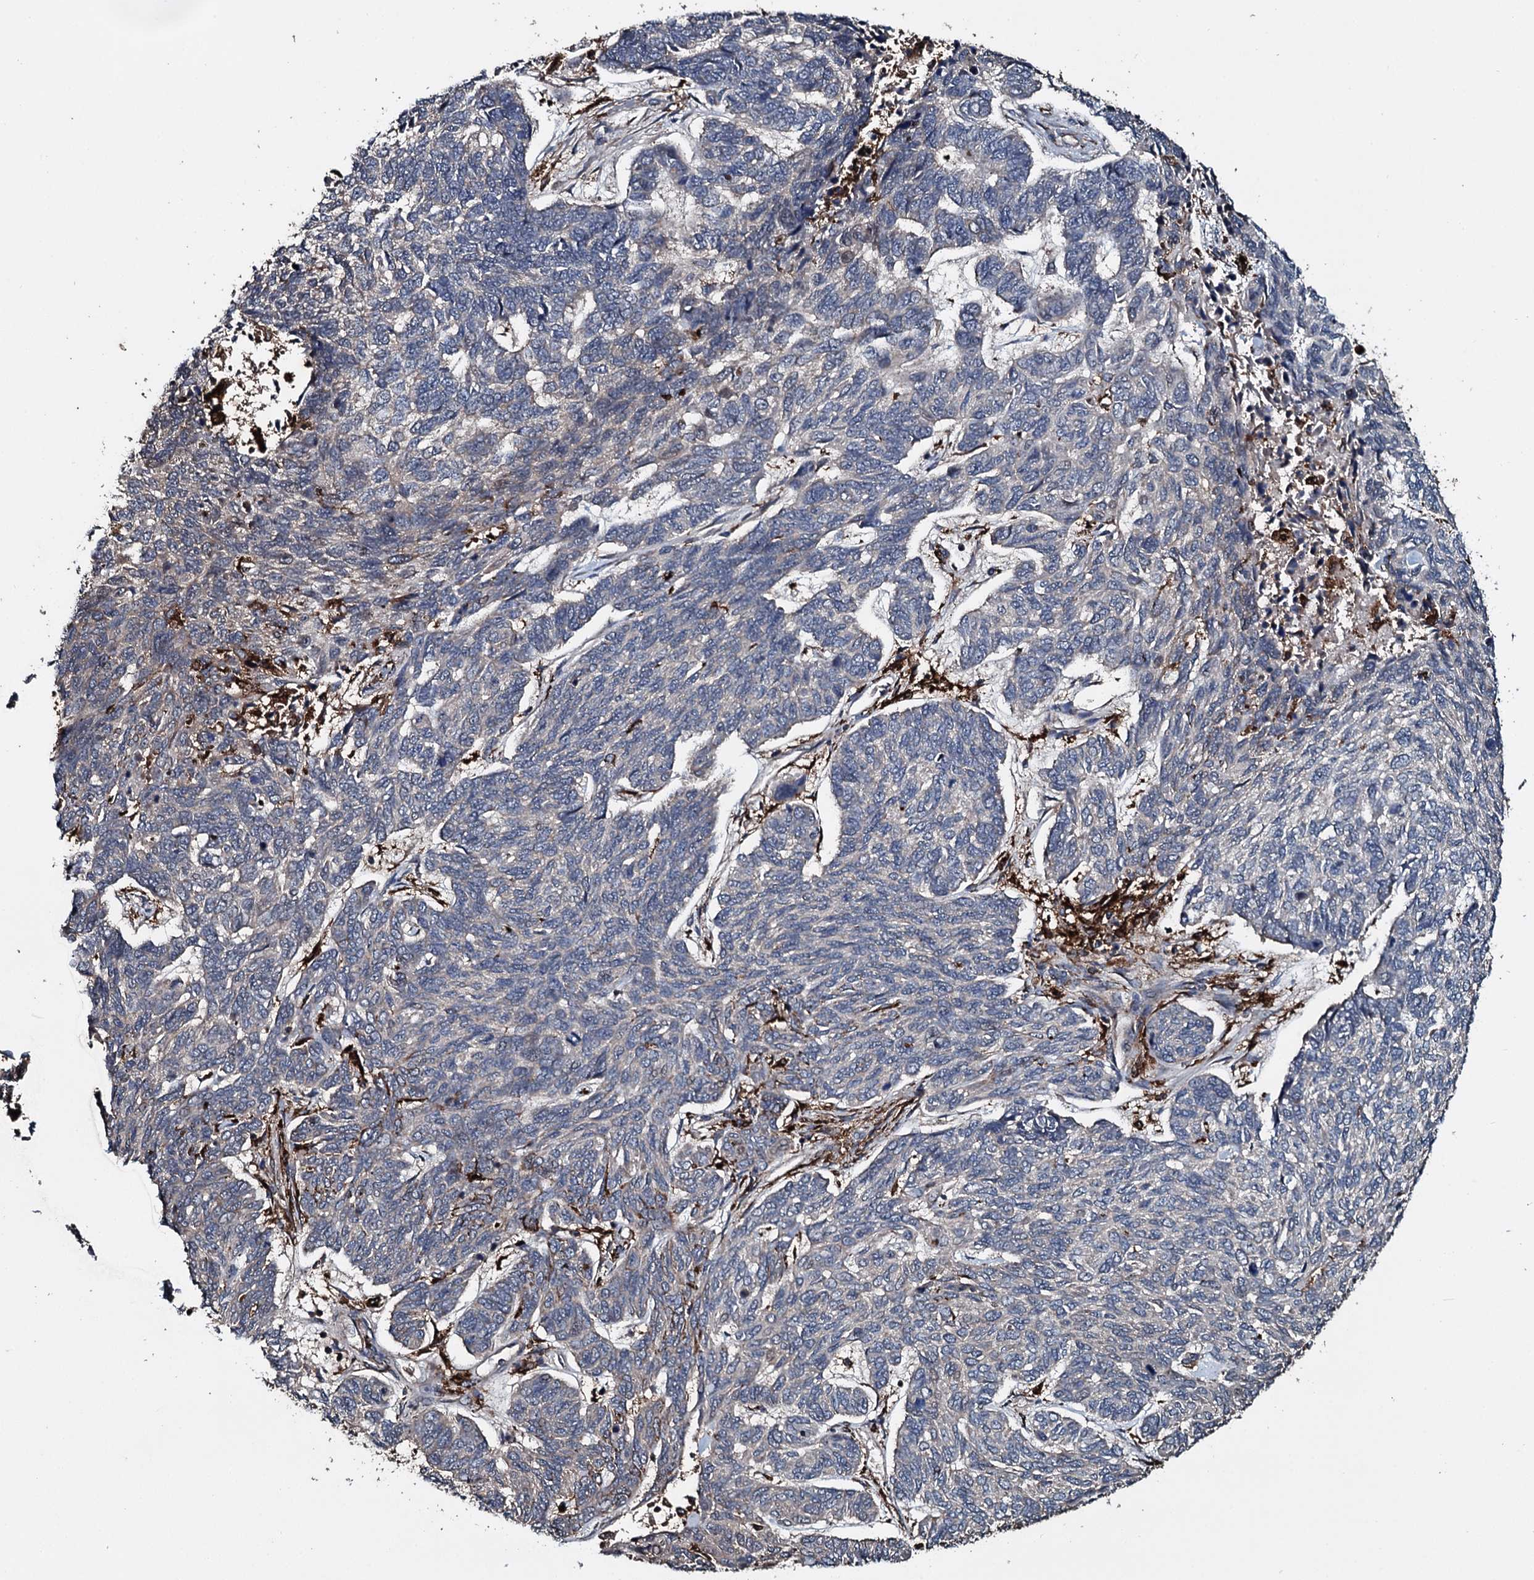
{"staining": {"intensity": "negative", "quantity": "none", "location": "none"}, "tissue": "skin cancer", "cell_type": "Tumor cells", "image_type": "cancer", "snomed": [{"axis": "morphology", "description": "Basal cell carcinoma"}, {"axis": "topography", "description": "Skin"}], "caption": "The image displays no staining of tumor cells in skin basal cell carcinoma.", "gene": "TPGS2", "patient": {"sex": "female", "age": 65}}